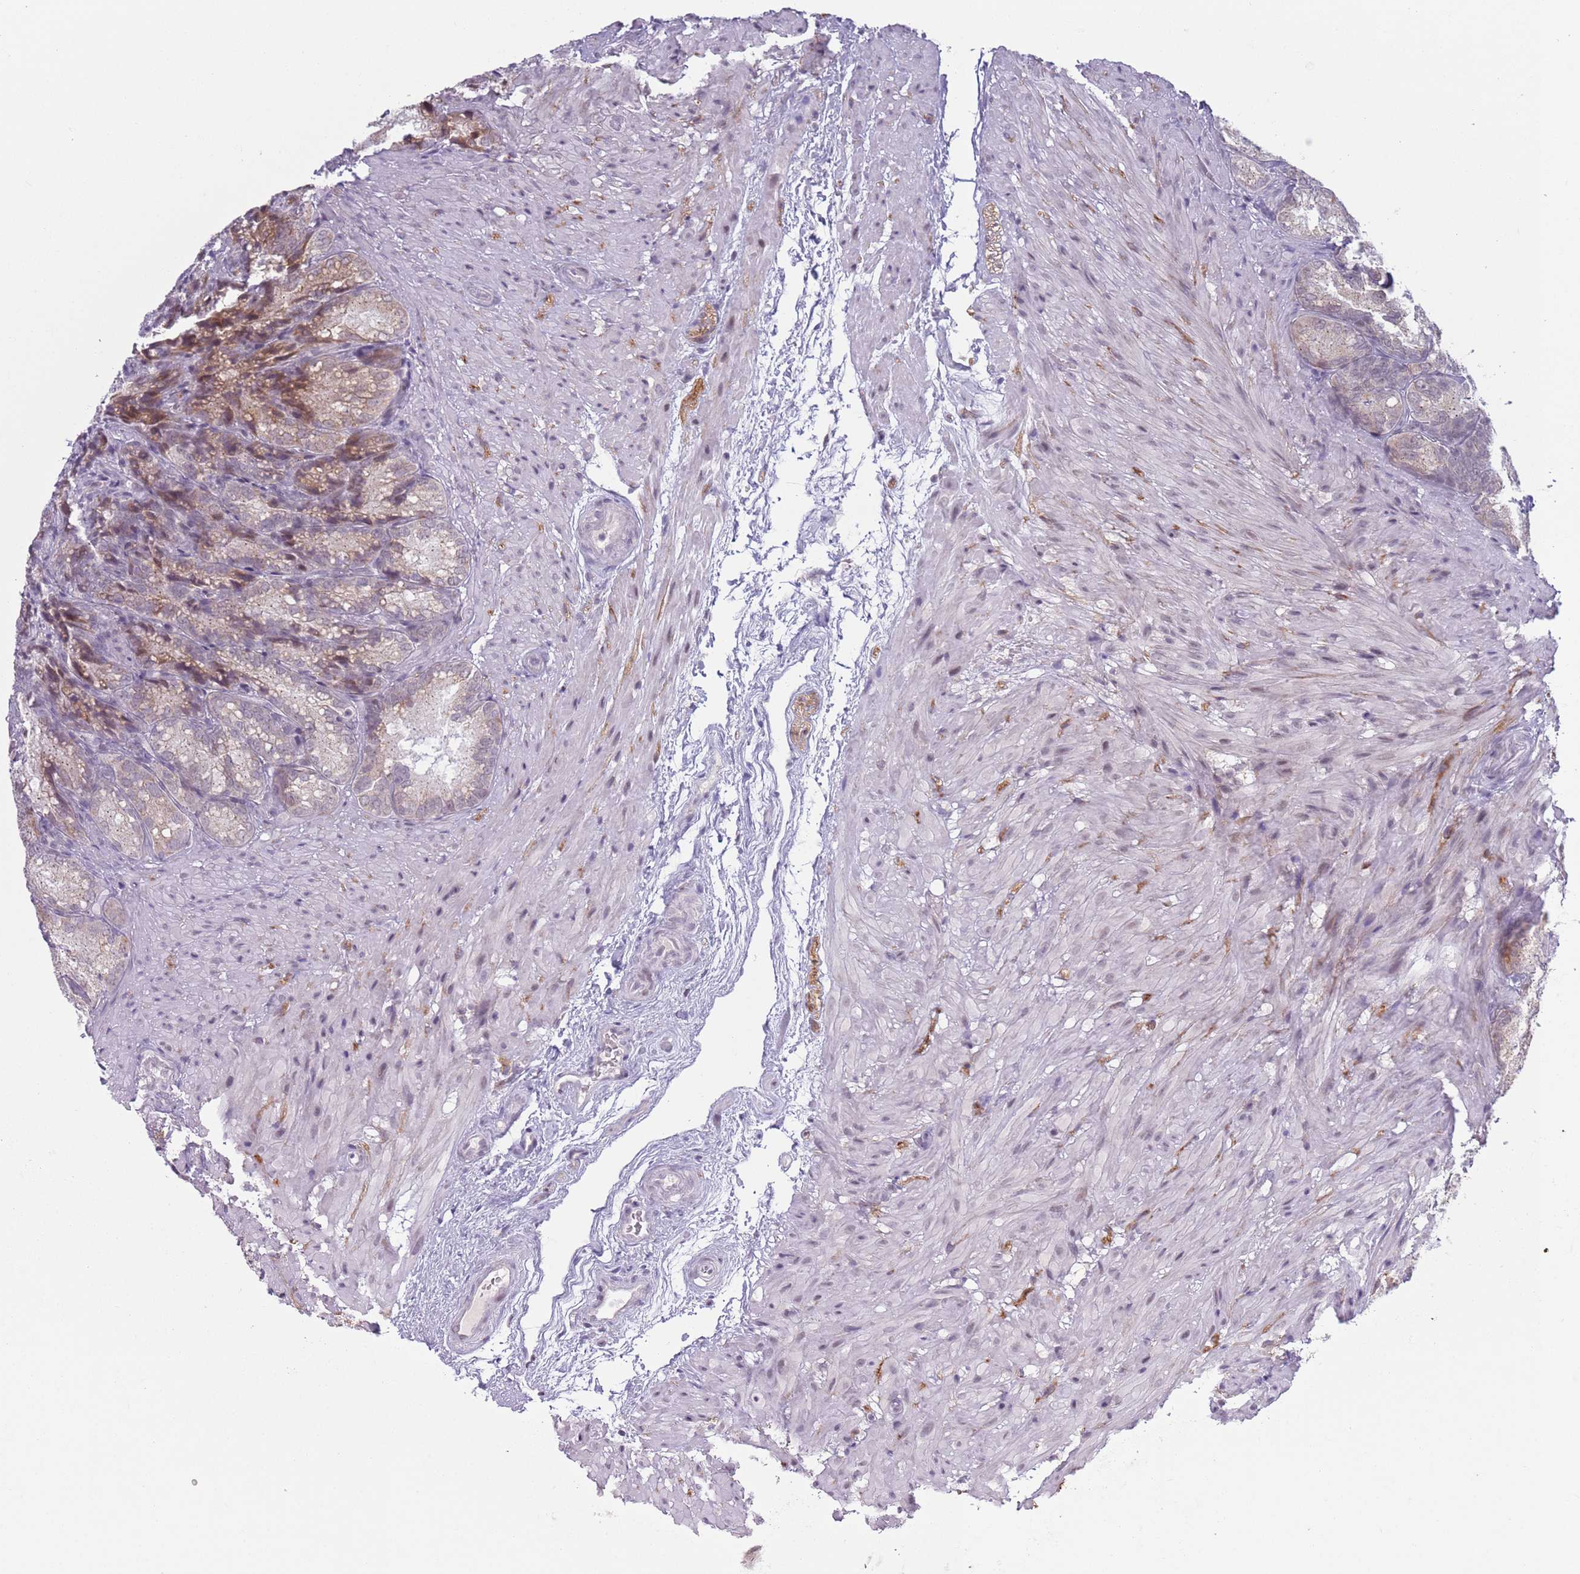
{"staining": {"intensity": "moderate", "quantity": "<25%", "location": "cytoplasmic/membranous,nuclear"}, "tissue": "seminal vesicle", "cell_type": "Glandular cells", "image_type": "normal", "snomed": [{"axis": "morphology", "description": "Normal tissue, NOS"}, {"axis": "topography", "description": "Seminal veicle"}], "caption": "High-power microscopy captured an immunohistochemistry (IHC) micrograph of normal seminal vesicle, revealing moderate cytoplasmic/membranous,nuclear positivity in approximately <25% of glandular cells. The staining was performed using DAB, with brown indicating positive protein expression. Nuclei are stained blue with hematoxylin.", "gene": "MRPL34", "patient": {"sex": "male", "age": 58}}